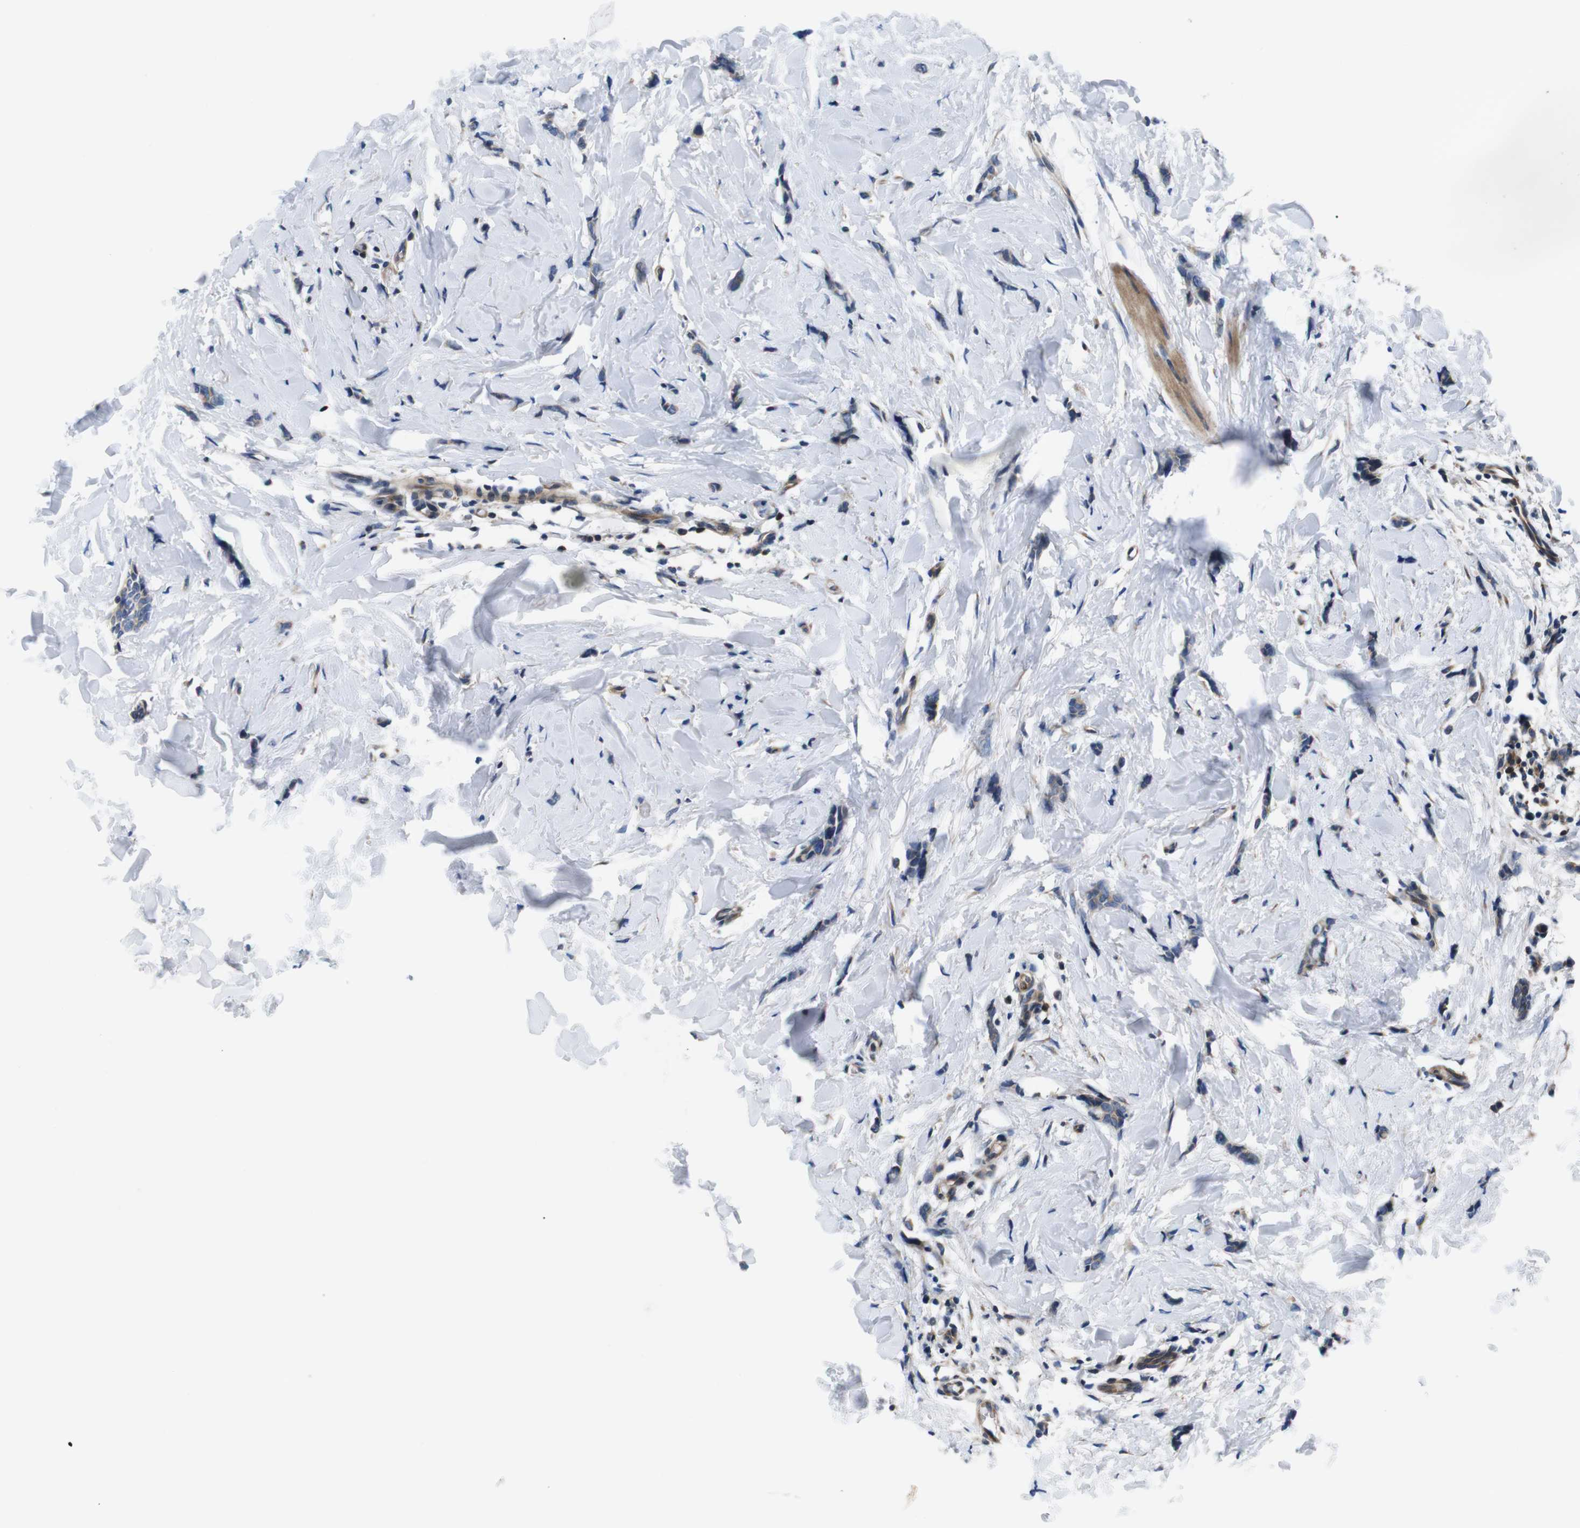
{"staining": {"intensity": "weak", "quantity": ">75%", "location": "cytoplasmic/membranous"}, "tissue": "breast cancer", "cell_type": "Tumor cells", "image_type": "cancer", "snomed": [{"axis": "morphology", "description": "Lobular carcinoma"}, {"axis": "topography", "description": "Skin"}, {"axis": "topography", "description": "Breast"}], "caption": "High-power microscopy captured an IHC photomicrograph of breast cancer, revealing weak cytoplasmic/membranous expression in approximately >75% of tumor cells.", "gene": "JAK1", "patient": {"sex": "female", "age": 46}}